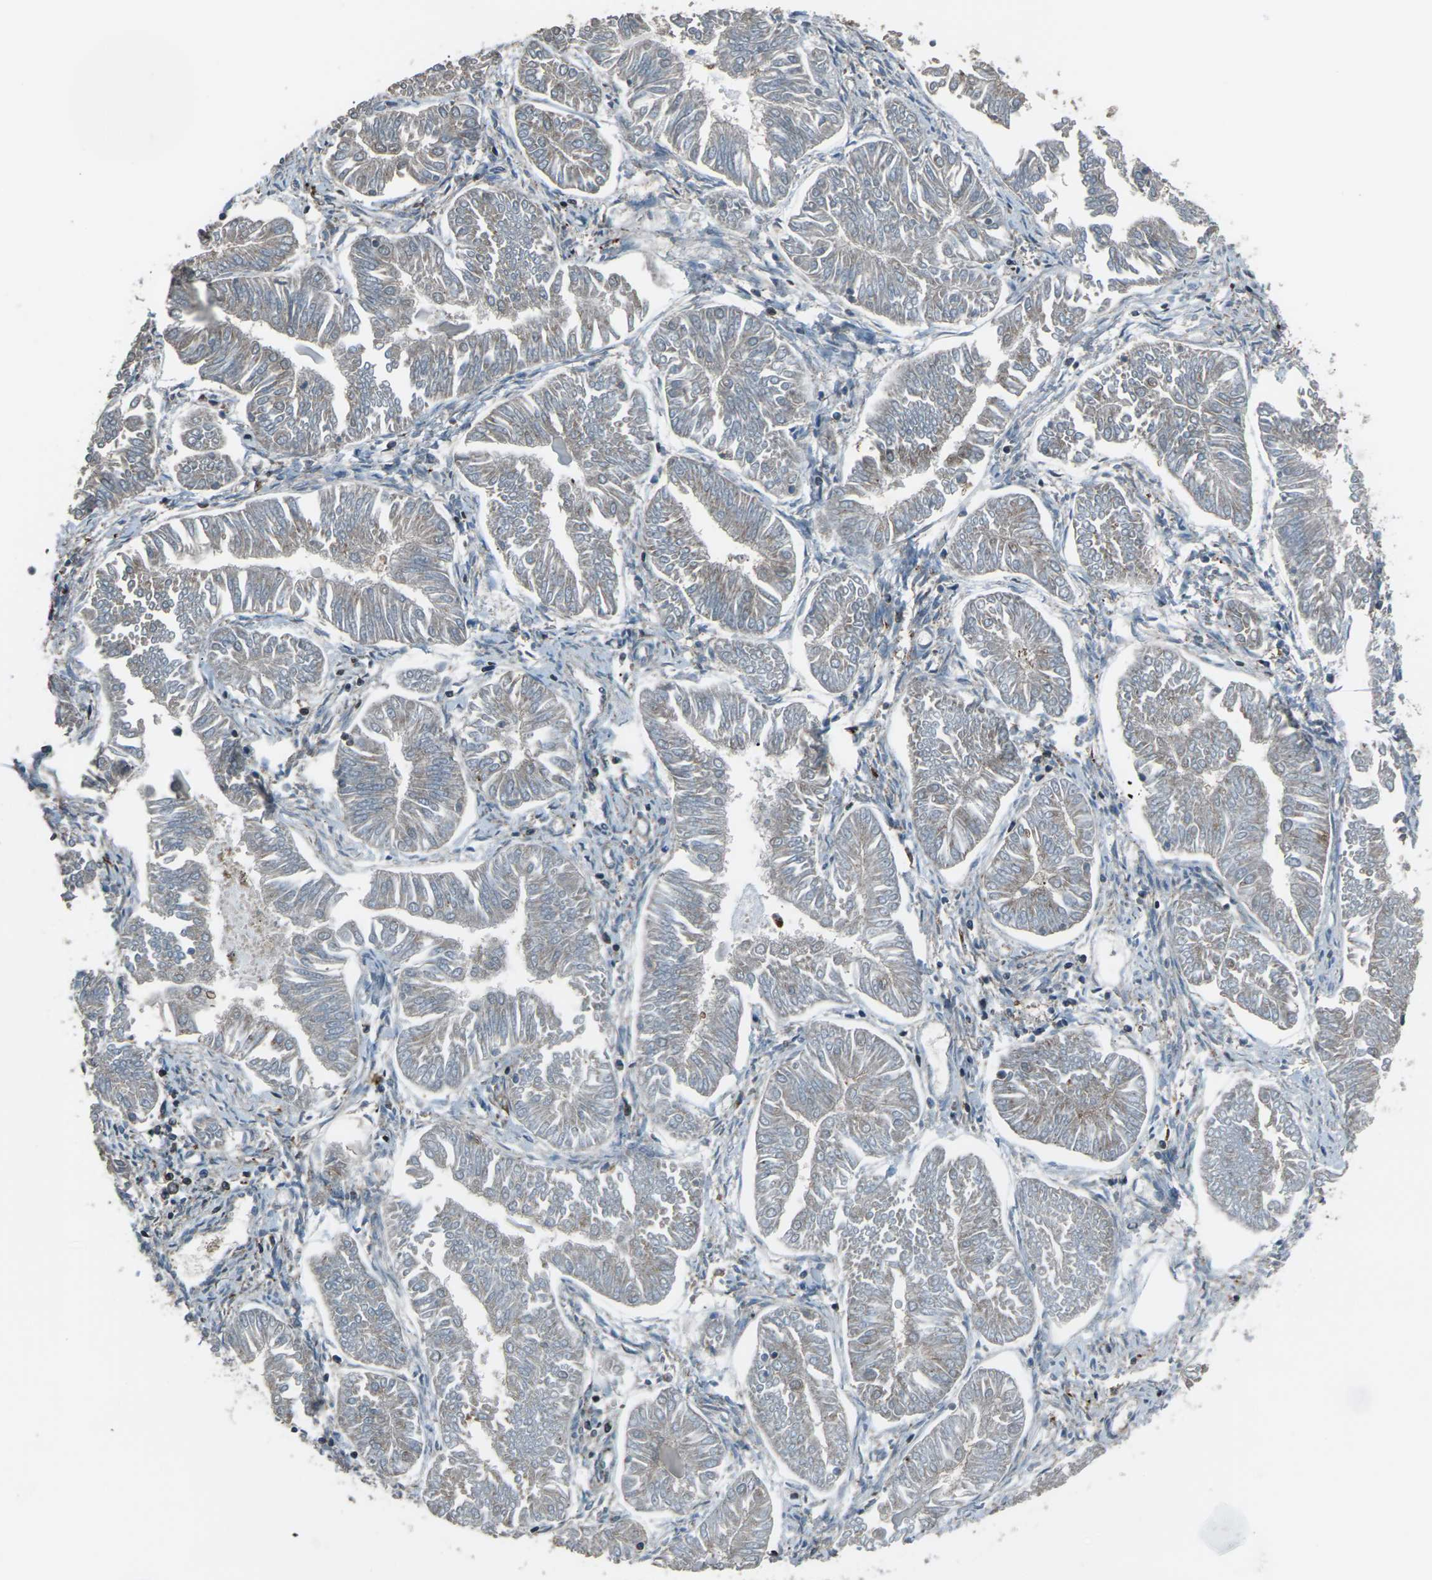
{"staining": {"intensity": "weak", "quantity": ">75%", "location": "cytoplasmic/membranous"}, "tissue": "endometrial cancer", "cell_type": "Tumor cells", "image_type": "cancer", "snomed": [{"axis": "morphology", "description": "Adenocarcinoma, NOS"}, {"axis": "topography", "description": "Endometrium"}], "caption": "Human endometrial adenocarcinoma stained with a protein marker demonstrates weak staining in tumor cells.", "gene": "CMTM4", "patient": {"sex": "female", "age": 53}}